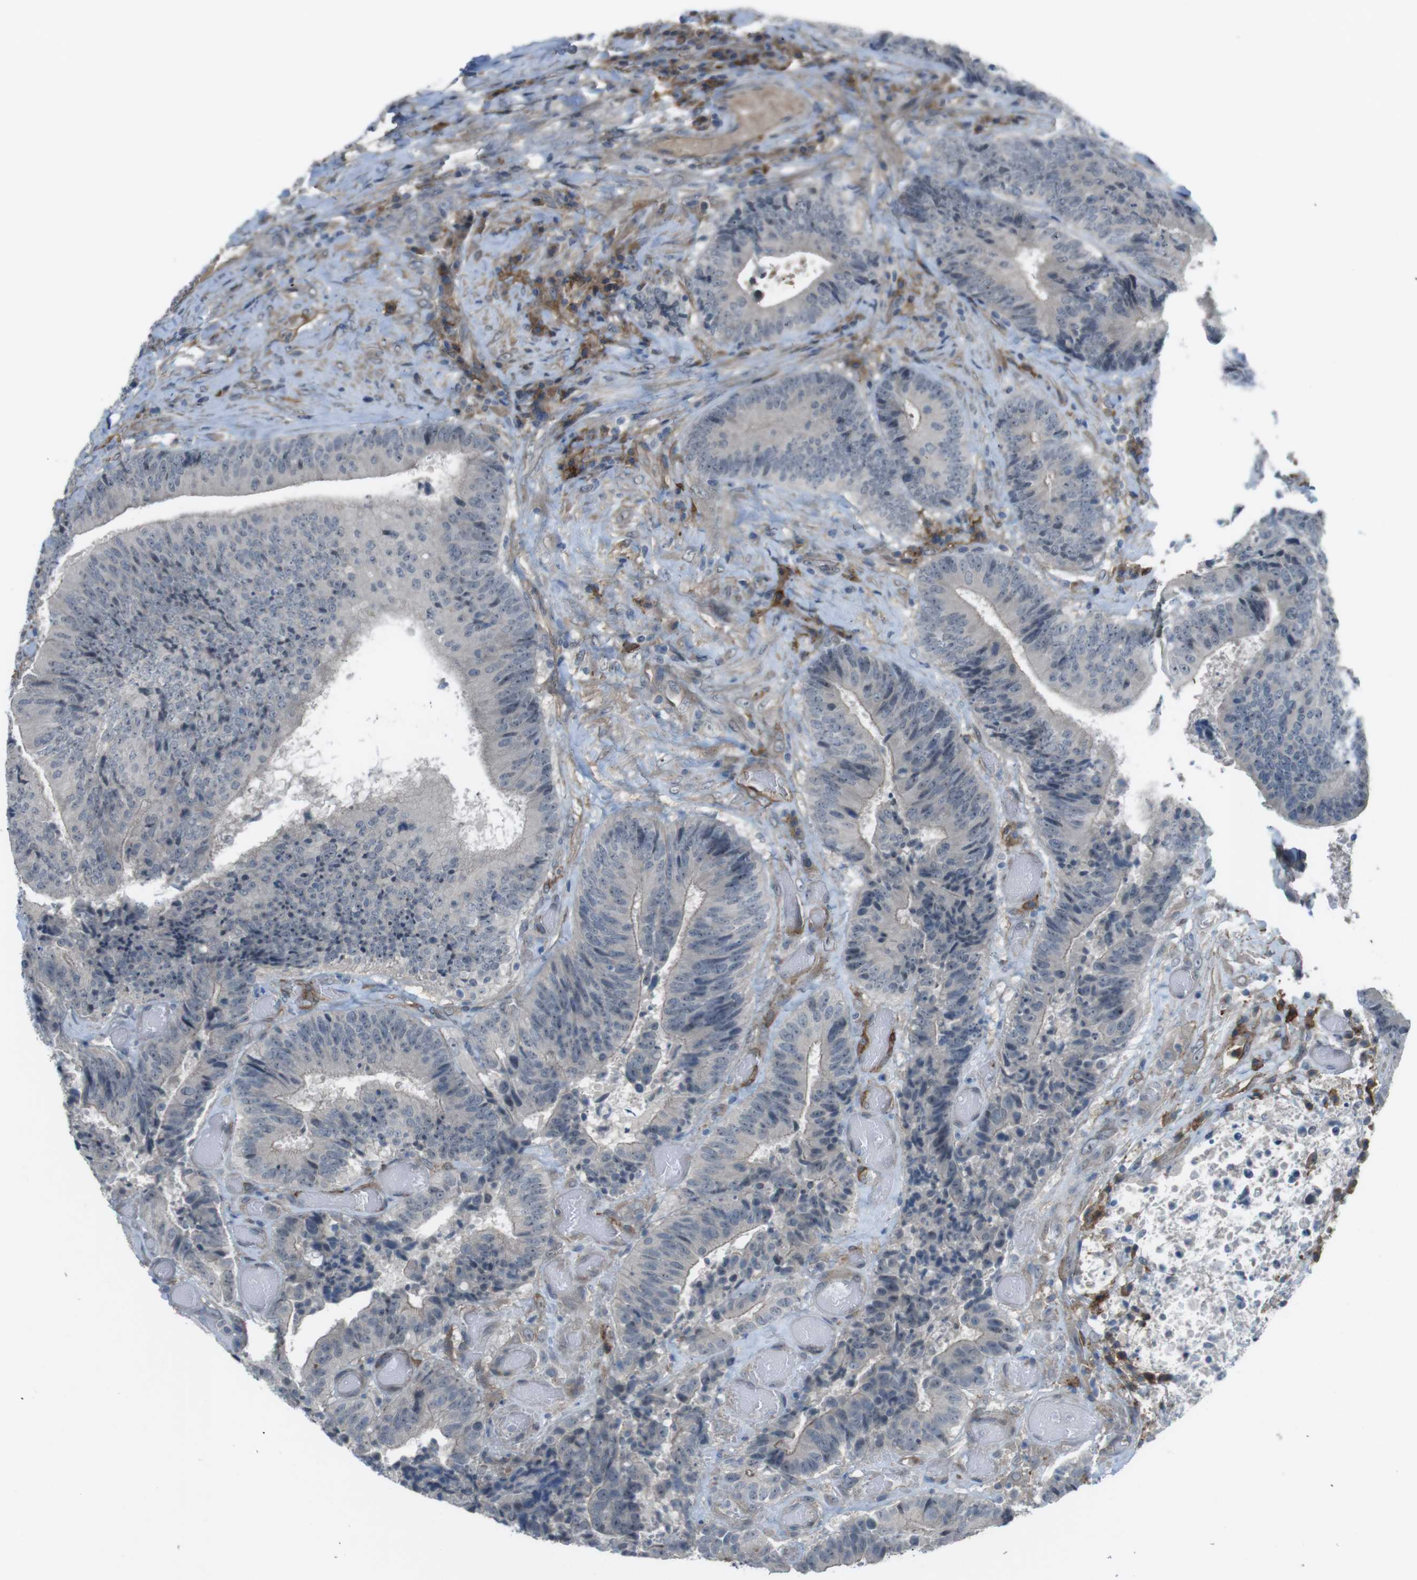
{"staining": {"intensity": "weak", "quantity": "<25%", "location": "cytoplasmic/membranous"}, "tissue": "colorectal cancer", "cell_type": "Tumor cells", "image_type": "cancer", "snomed": [{"axis": "morphology", "description": "Adenocarcinoma, NOS"}, {"axis": "topography", "description": "Rectum"}], "caption": "Protein analysis of colorectal cancer shows no significant expression in tumor cells. Brightfield microscopy of immunohistochemistry stained with DAB (brown) and hematoxylin (blue), captured at high magnification.", "gene": "ANK2", "patient": {"sex": "male", "age": 72}}